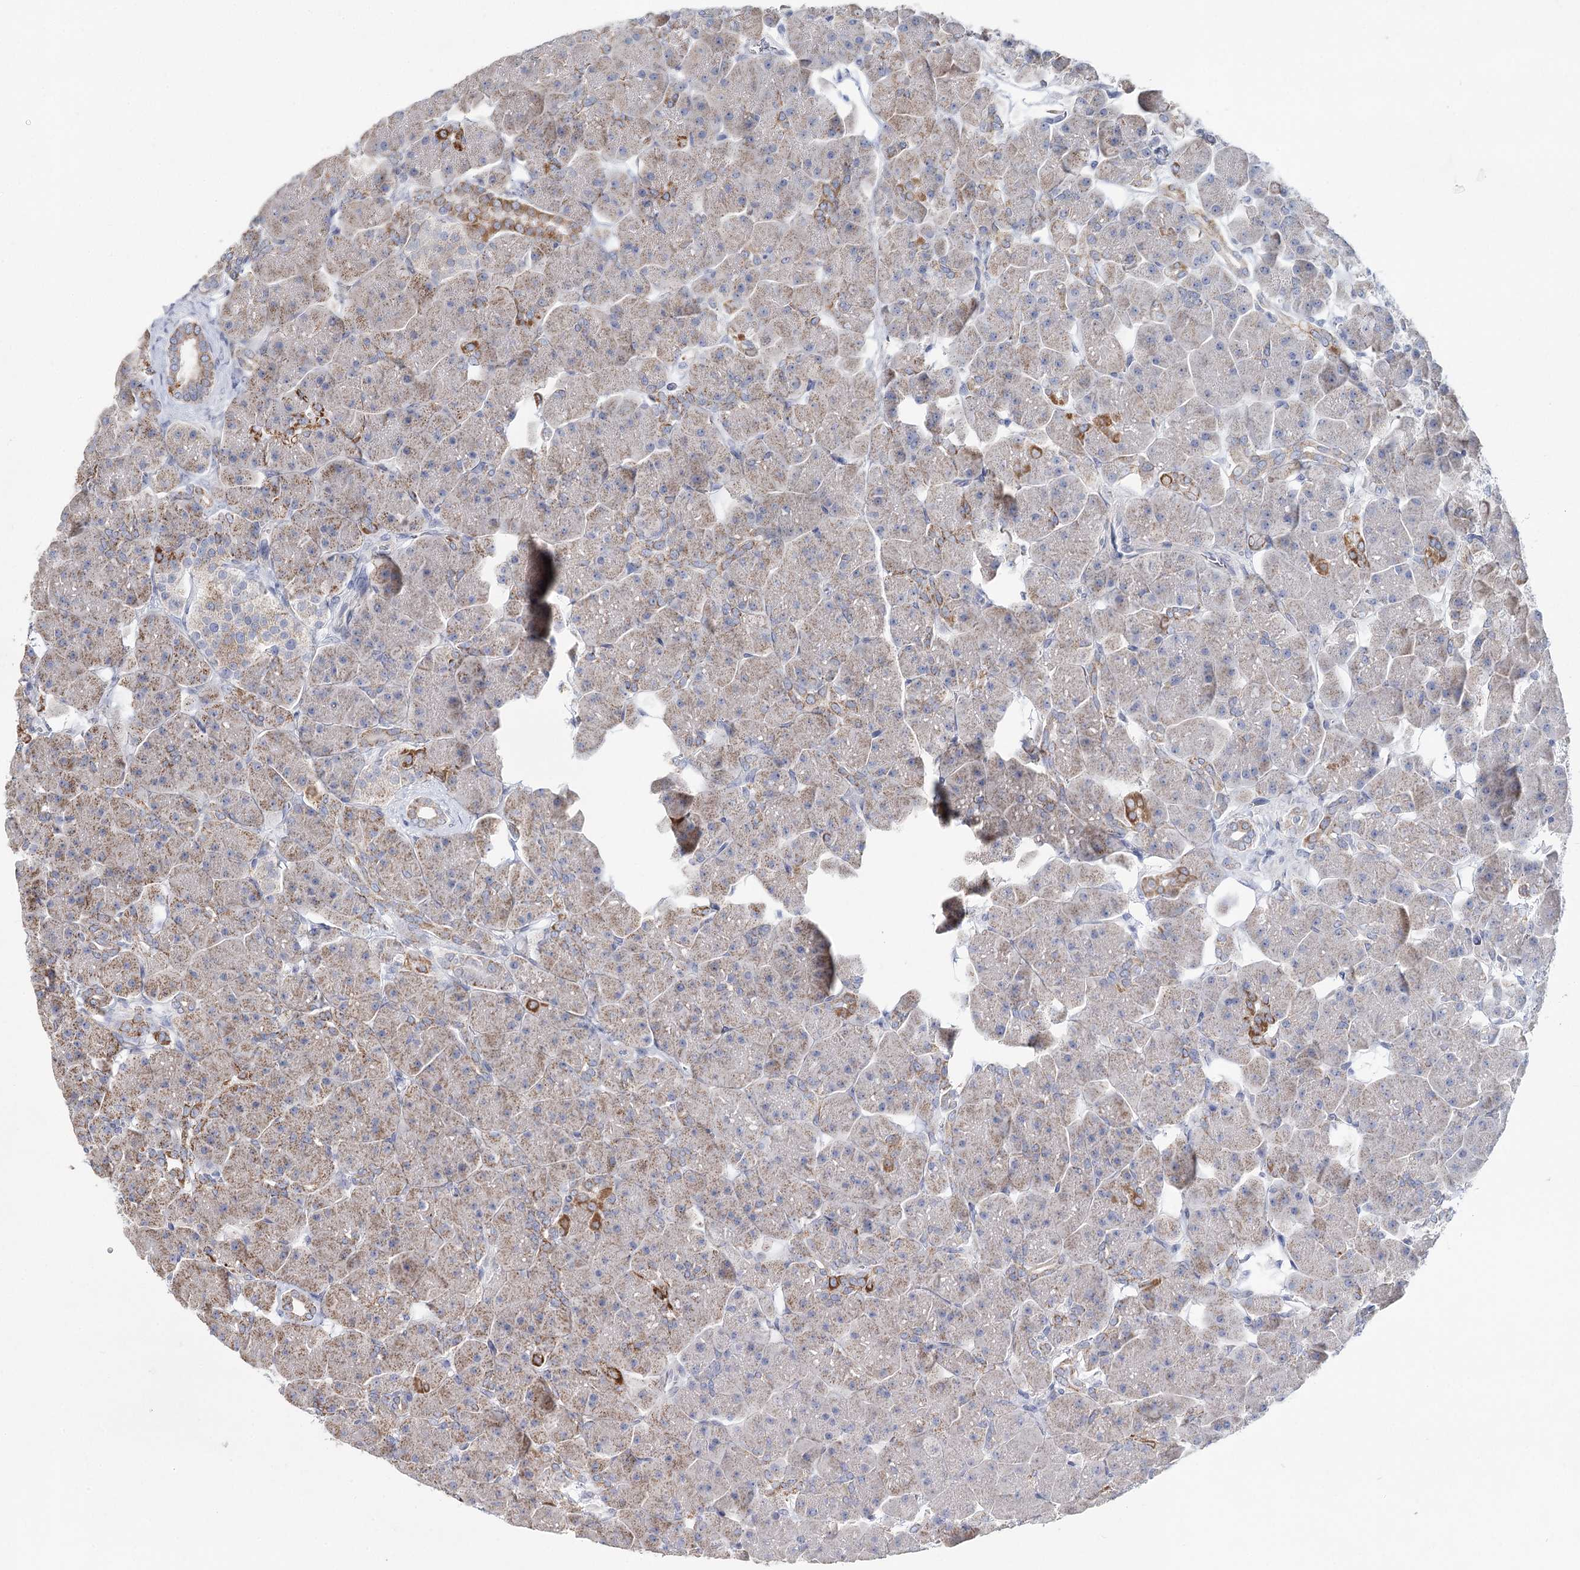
{"staining": {"intensity": "moderate", "quantity": "25%-75%", "location": "cytoplasmic/membranous"}, "tissue": "pancreas", "cell_type": "Exocrine glandular cells", "image_type": "normal", "snomed": [{"axis": "morphology", "description": "Normal tissue, NOS"}, {"axis": "topography", "description": "Pancreas"}], "caption": "Protein staining of unremarkable pancreas demonstrates moderate cytoplasmic/membranous positivity in about 25%-75% of exocrine glandular cells. (Stains: DAB in brown, nuclei in blue, Microscopy: brightfield microscopy at high magnification).", "gene": "ARHGAP44", "patient": {"sex": "male", "age": 66}}